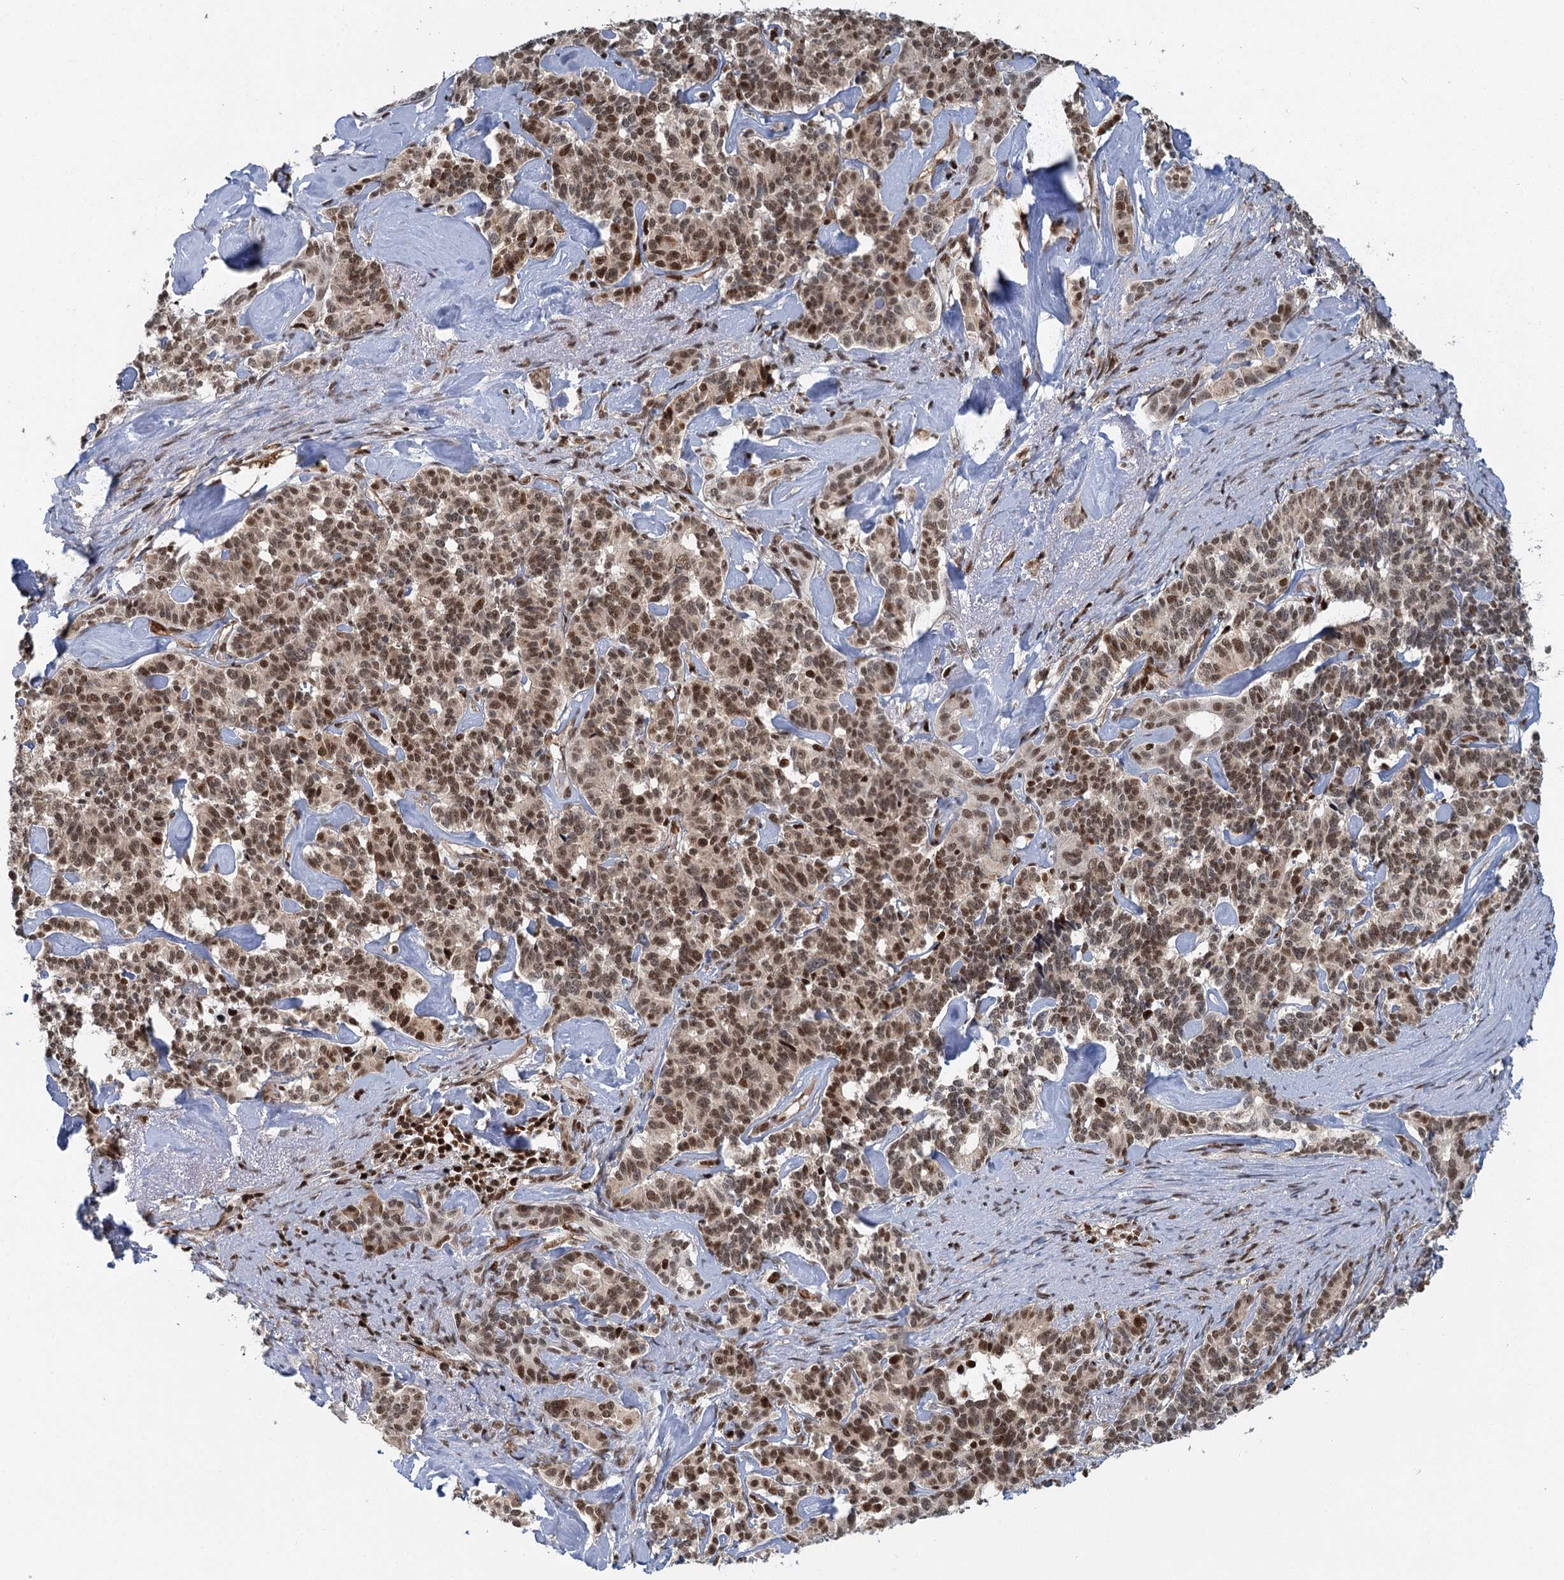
{"staining": {"intensity": "moderate", "quantity": ">75%", "location": "nuclear"}, "tissue": "pancreatic cancer", "cell_type": "Tumor cells", "image_type": "cancer", "snomed": [{"axis": "morphology", "description": "Adenocarcinoma, NOS"}, {"axis": "topography", "description": "Pancreas"}], "caption": "Immunohistochemistry (IHC) staining of pancreatic cancer (adenocarcinoma), which shows medium levels of moderate nuclear positivity in approximately >75% of tumor cells indicating moderate nuclear protein expression. The staining was performed using DAB (3,3'-diaminobenzidine) (brown) for protein detection and nuclei were counterstained in hematoxylin (blue).", "gene": "GPATCH11", "patient": {"sex": "female", "age": 74}}